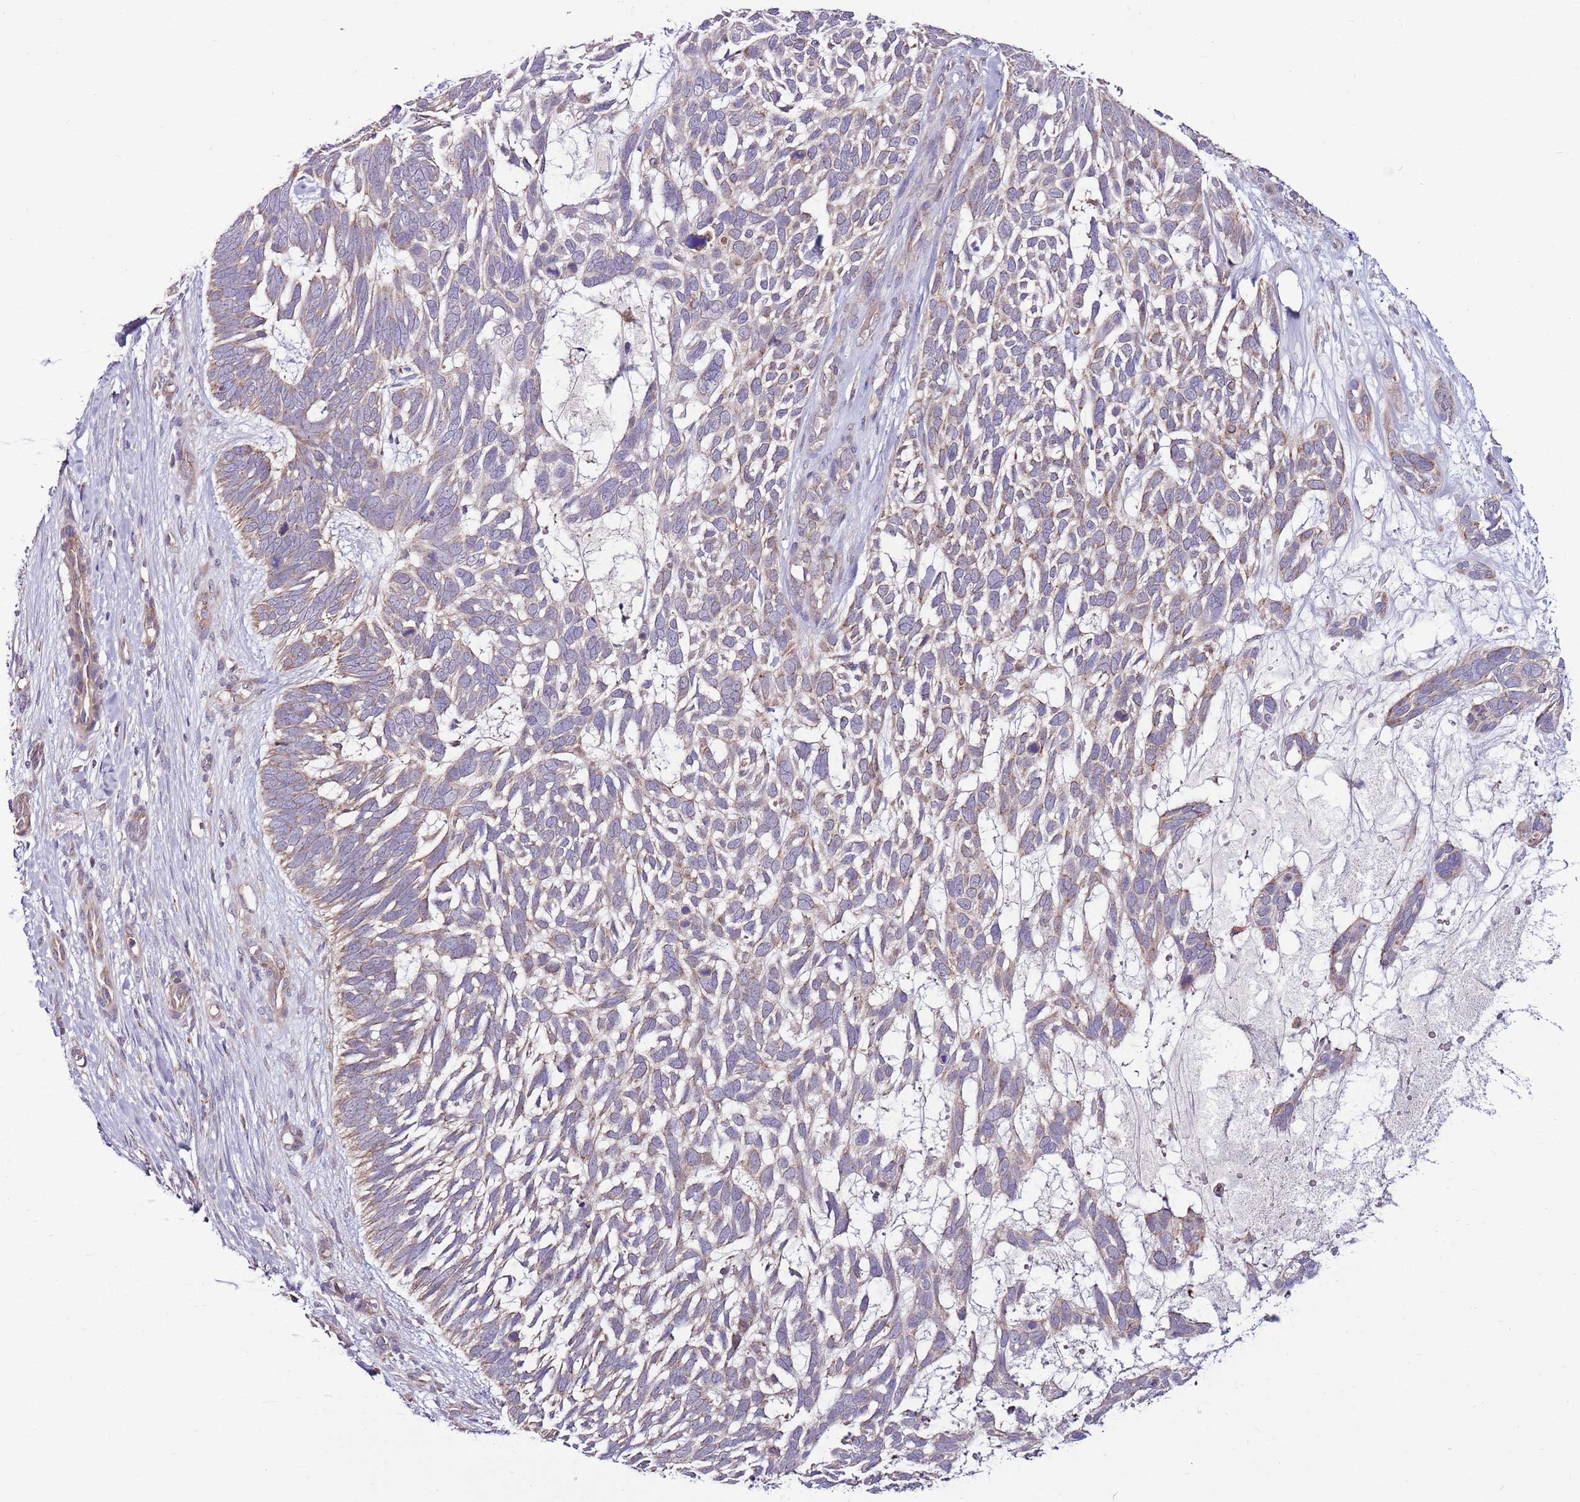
{"staining": {"intensity": "moderate", "quantity": "25%-75%", "location": "cytoplasmic/membranous"}, "tissue": "skin cancer", "cell_type": "Tumor cells", "image_type": "cancer", "snomed": [{"axis": "morphology", "description": "Basal cell carcinoma"}, {"axis": "topography", "description": "Skin"}], "caption": "Protein expression analysis of basal cell carcinoma (skin) demonstrates moderate cytoplasmic/membranous staining in about 25%-75% of tumor cells.", "gene": "SMG1", "patient": {"sex": "male", "age": 88}}